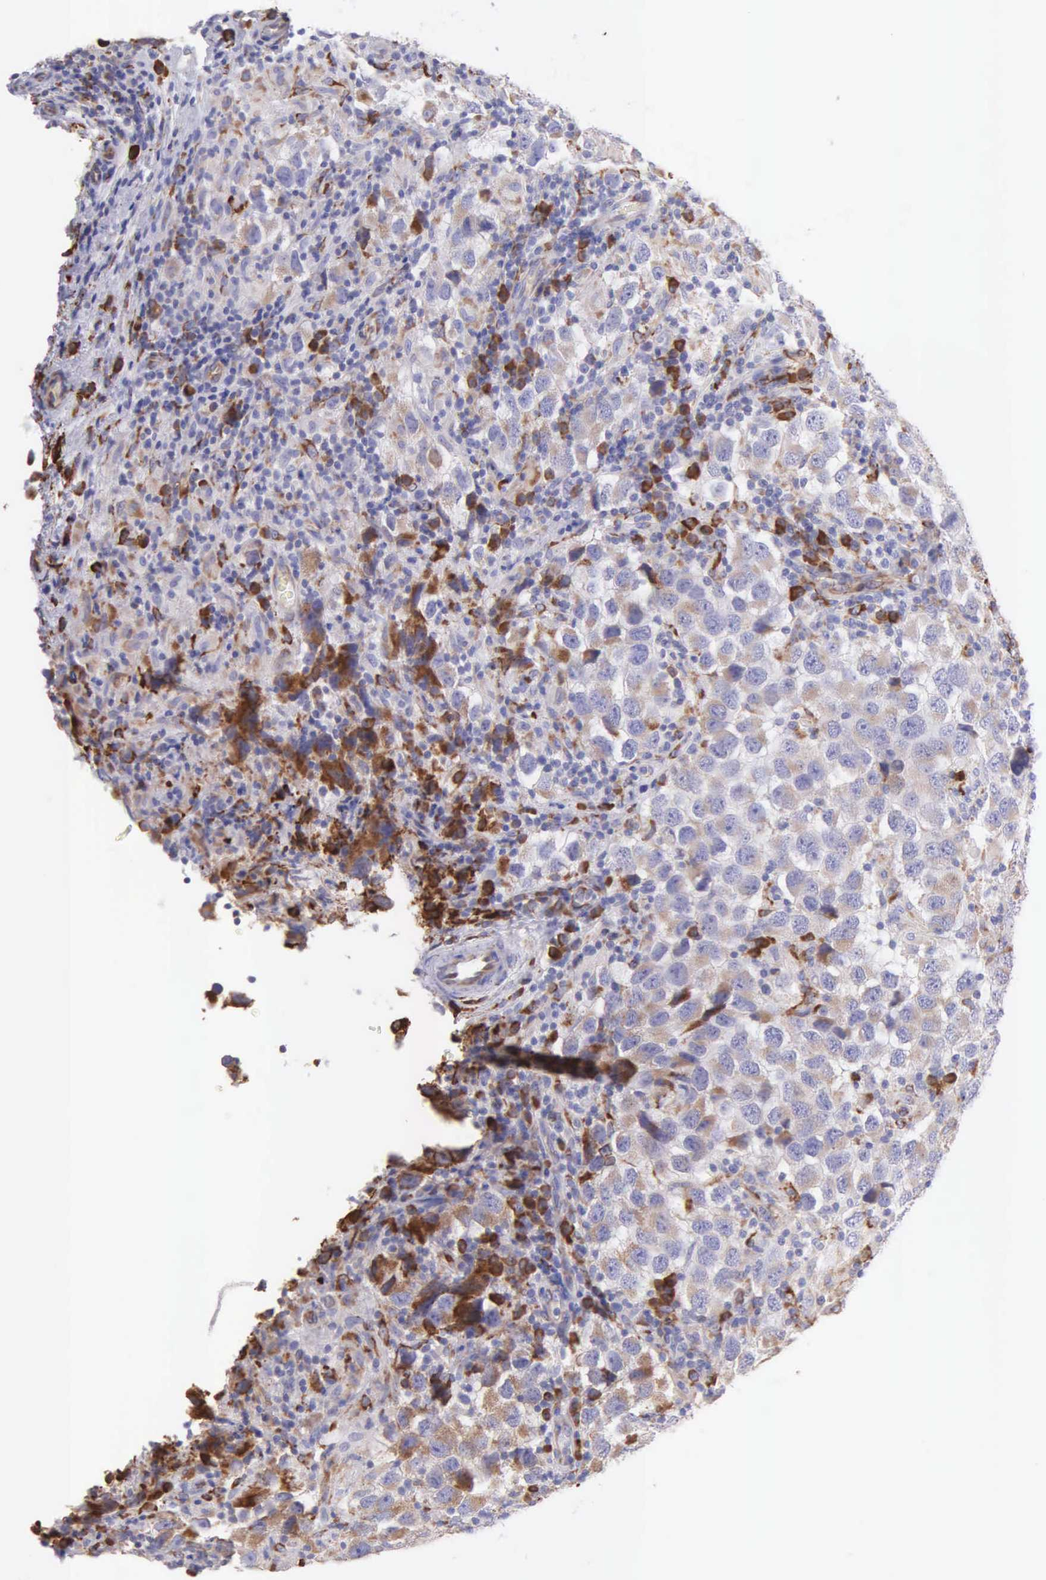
{"staining": {"intensity": "weak", "quantity": ">75%", "location": "cytoplasmic/membranous"}, "tissue": "testis cancer", "cell_type": "Tumor cells", "image_type": "cancer", "snomed": [{"axis": "morphology", "description": "Carcinoma, Embryonal, NOS"}, {"axis": "topography", "description": "Testis"}], "caption": "Immunohistochemistry (DAB (3,3'-diaminobenzidine)) staining of embryonal carcinoma (testis) displays weak cytoplasmic/membranous protein staining in approximately >75% of tumor cells. The protein is shown in brown color, while the nuclei are stained blue.", "gene": "CKAP4", "patient": {"sex": "male", "age": 21}}